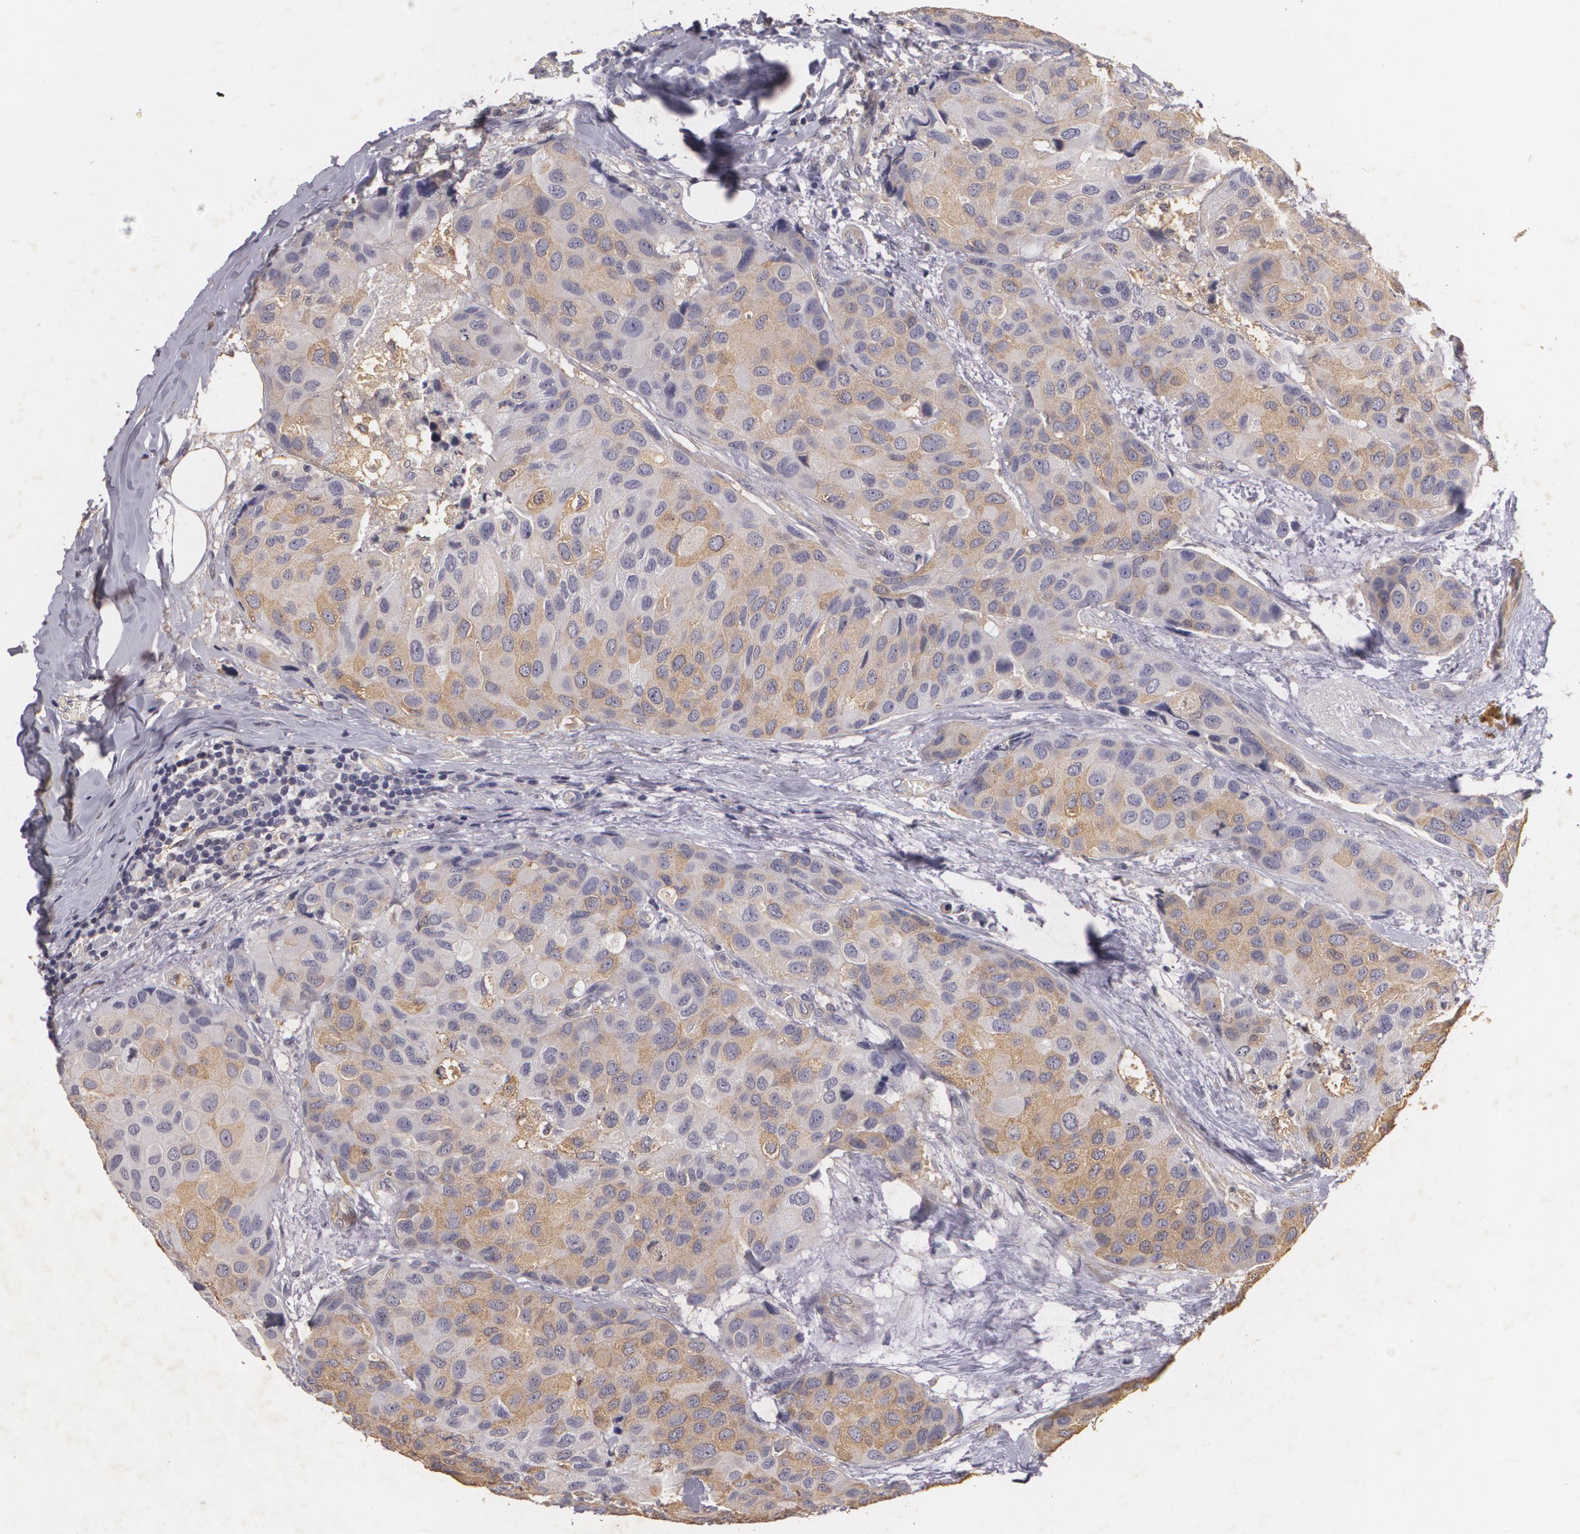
{"staining": {"intensity": "weak", "quantity": ">75%", "location": "cytoplasmic/membranous"}, "tissue": "breast cancer", "cell_type": "Tumor cells", "image_type": "cancer", "snomed": [{"axis": "morphology", "description": "Duct carcinoma"}, {"axis": "topography", "description": "Breast"}], "caption": "IHC micrograph of neoplastic tissue: human intraductal carcinoma (breast) stained using IHC reveals low levels of weak protein expression localized specifically in the cytoplasmic/membranous of tumor cells, appearing as a cytoplasmic/membranous brown color.", "gene": "KCNA4", "patient": {"sex": "female", "age": 68}}